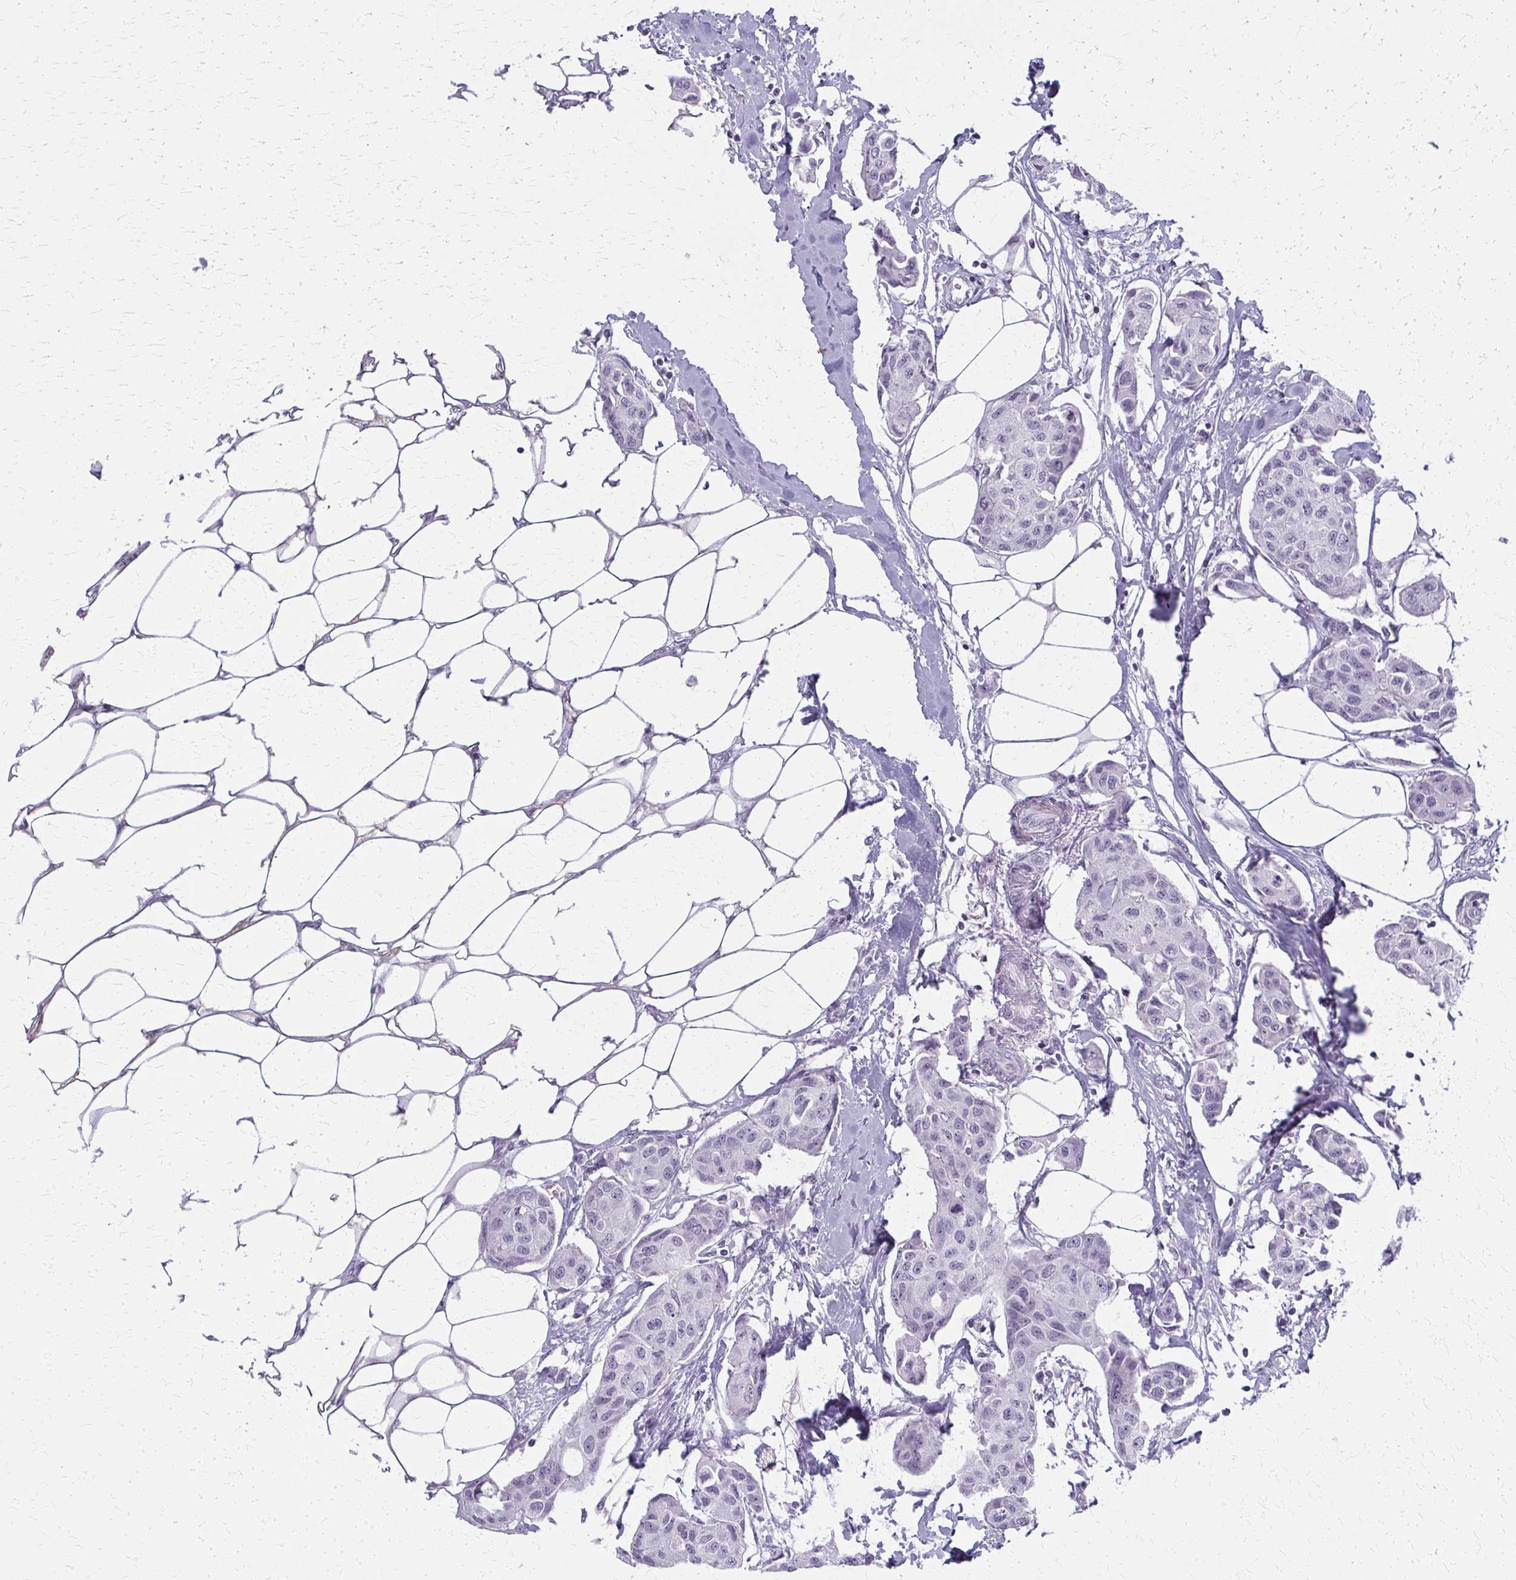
{"staining": {"intensity": "negative", "quantity": "none", "location": "none"}, "tissue": "breast cancer", "cell_type": "Tumor cells", "image_type": "cancer", "snomed": [{"axis": "morphology", "description": "Duct carcinoma"}, {"axis": "topography", "description": "Breast"}, {"axis": "topography", "description": "Lymph node"}], "caption": "DAB (3,3'-diaminobenzidine) immunohistochemical staining of breast cancer (invasive ductal carcinoma) displays no significant expression in tumor cells.", "gene": "CASQ2", "patient": {"sex": "female", "age": 80}}